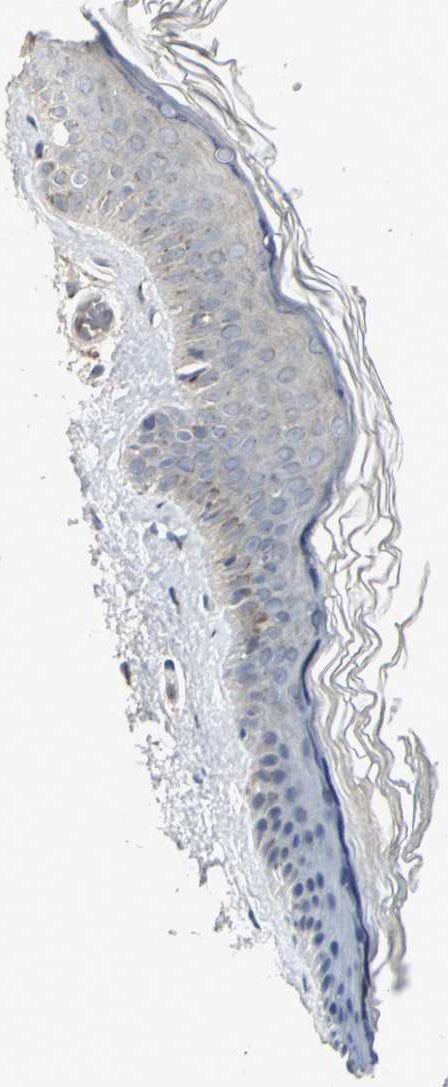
{"staining": {"intensity": "negative", "quantity": "none", "location": "none"}, "tissue": "skin", "cell_type": "Fibroblasts", "image_type": "normal", "snomed": [{"axis": "morphology", "description": "Normal tissue, NOS"}, {"axis": "topography", "description": "Skin"}], "caption": "DAB (3,3'-diaminobenzidine) immunohistochemical staining of benign skin displays no significant expression in fibroblasts.", "gene": "TM9SF2", "patient": {"sex": "female", "age": 56}}